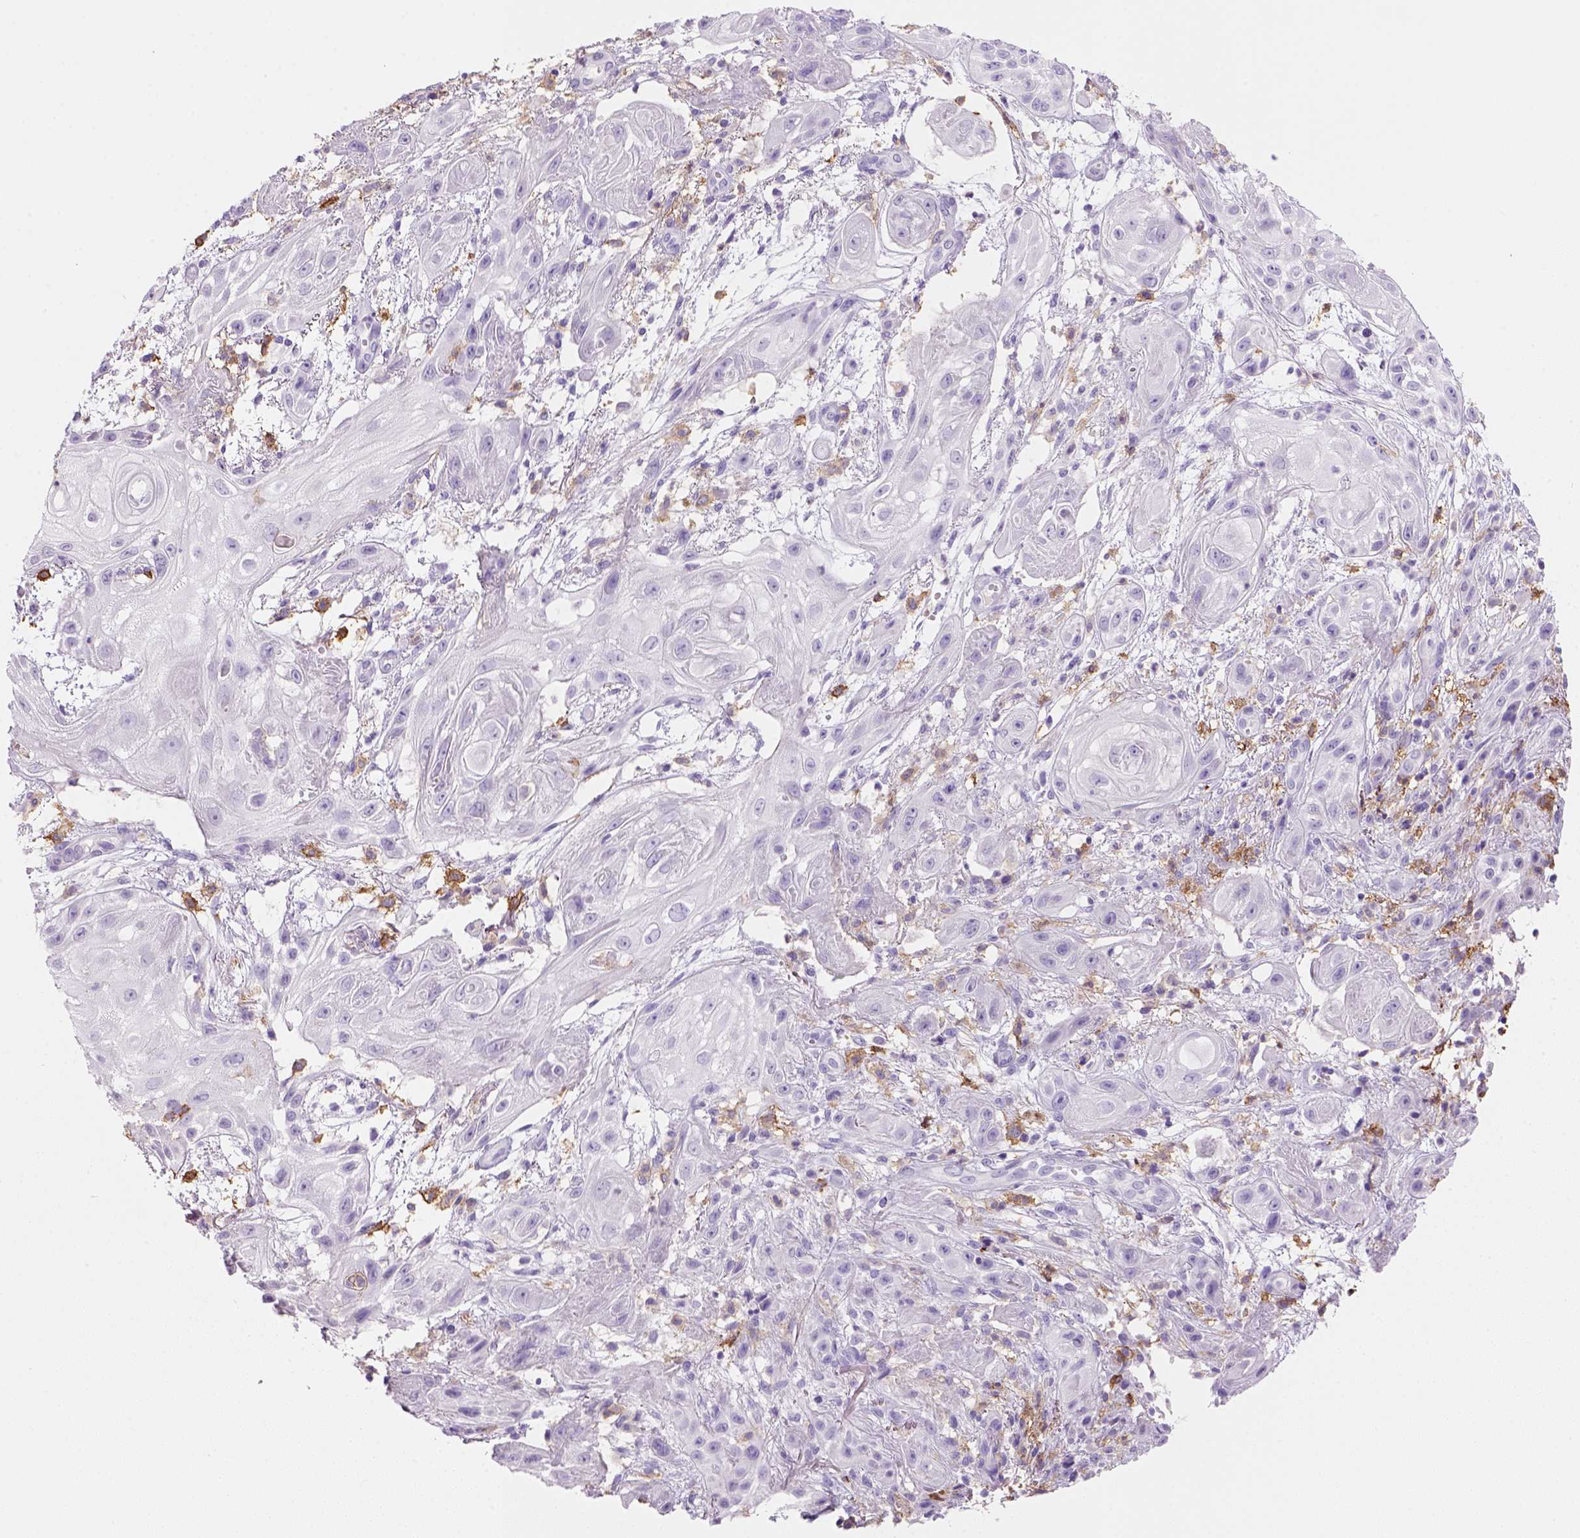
{"staining": {"intensity": "negative", "quantity": "none", "location": "none"}, "tissue": "skin cancer", "cell_type": "Tumor cells", "image_type": "cancer", "snomed": [{"axis": "morphology", "description": "Squamous cell carcinoma, NOS"}, {"axis": "topography", "description": "Skin"}], "caption": "Immunohistochemical staining of human skin cancer (squamous cell carcinoma) reveals no significant expression in tumor cells. (DAB (3,3'-diaminobenzidine) immunohistochemistry (IHC) visualized using brightfield microscopy, high magnification).", "gene": "CD14", "patient": {"sex": "male", "age": 62}}